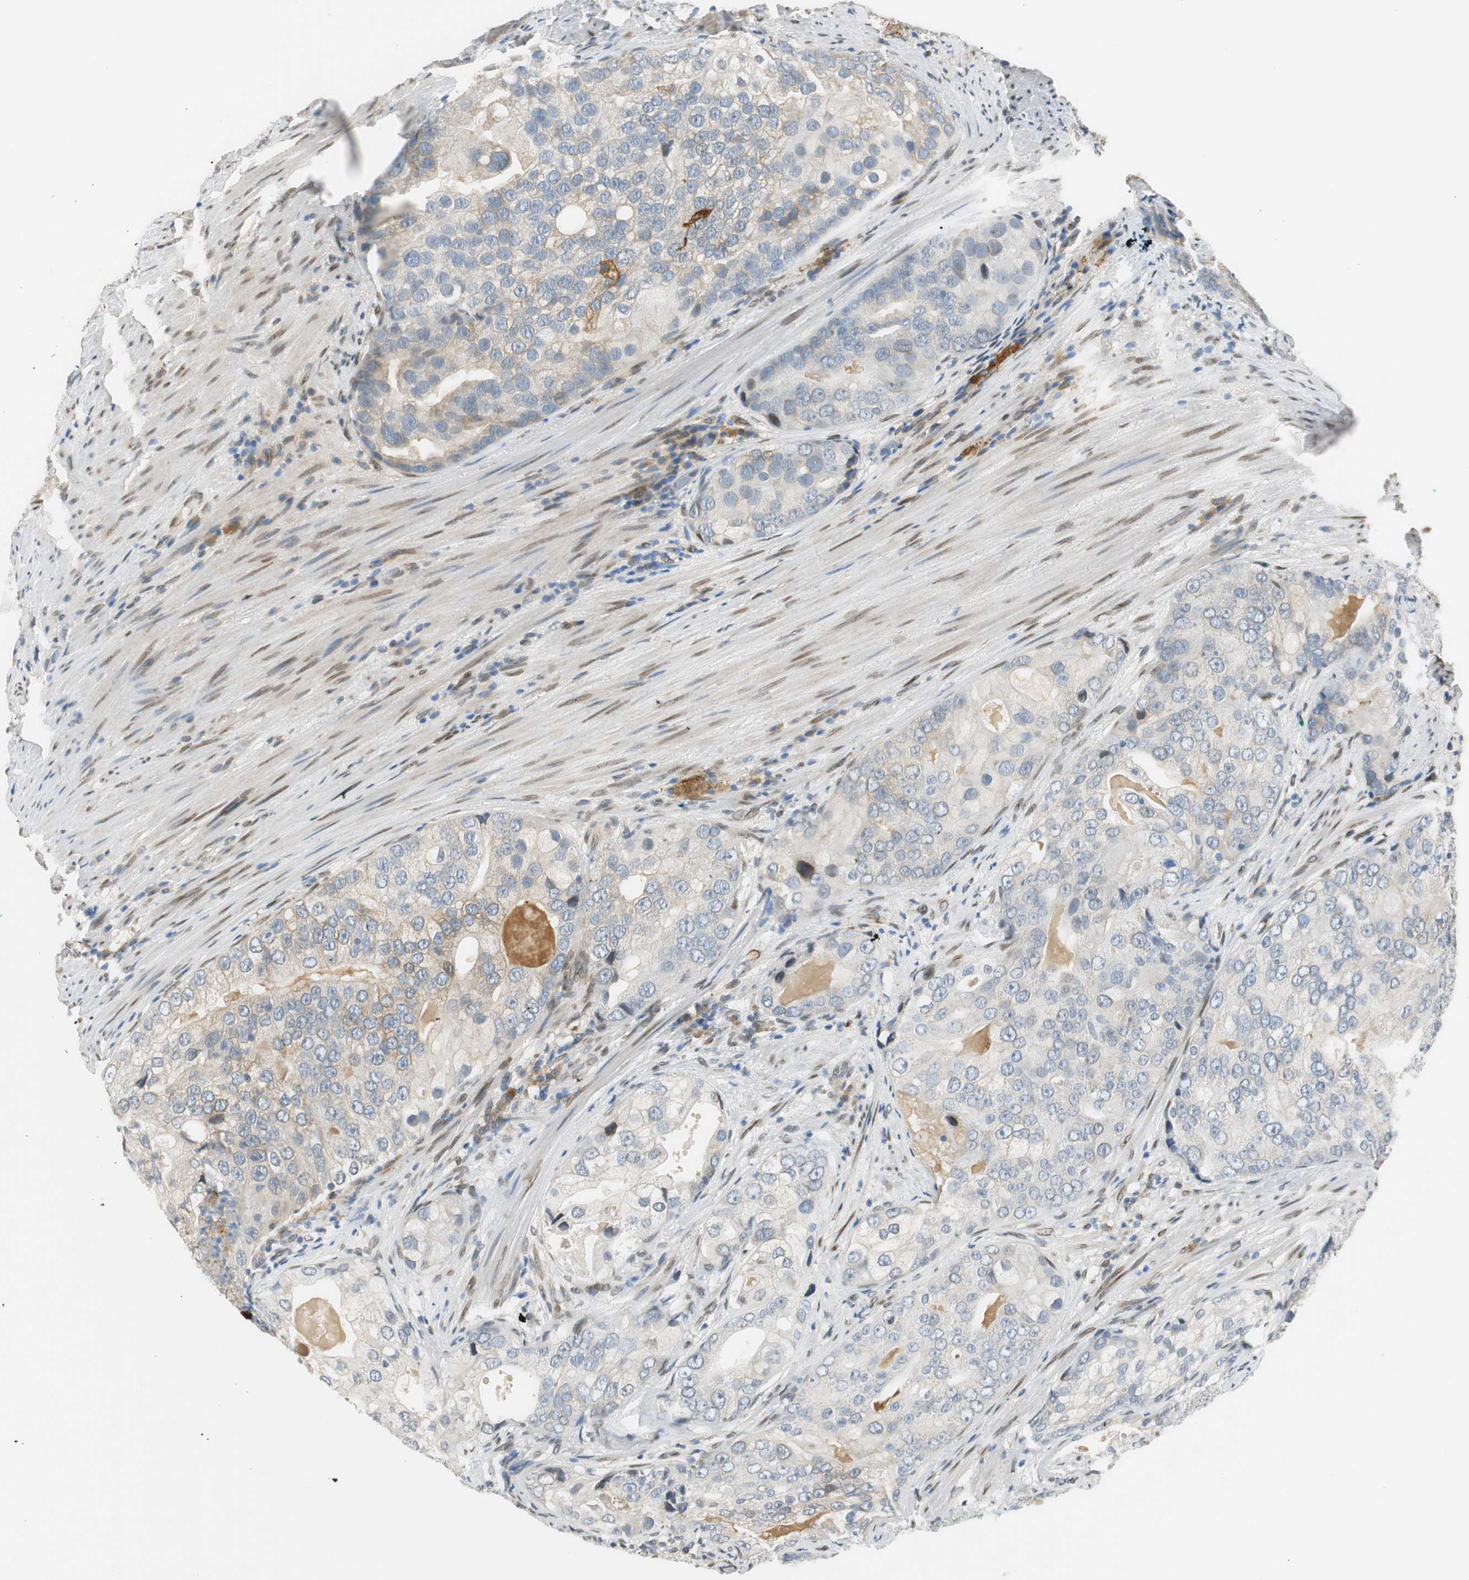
{"staining": {"intensity": "negative", "quantity": "none", "location": "none"}, "tissue": "prostate cancer", "cell_type": "Tumor cells", "image_type": "cancer", "snomed": [{"axis": "morphology", "description": "Adenocarcinoma, High grade"}, {"axis": "topography", "description": "Prostate"}], "caption": "IHC histopathology image of prostate adenocarcinoma (high-grade) stained for a protein (brown), which exhibits no expression in tumor cells.", "gene": "TMEM260", "patient": {"sex": "male", "age": 66}}